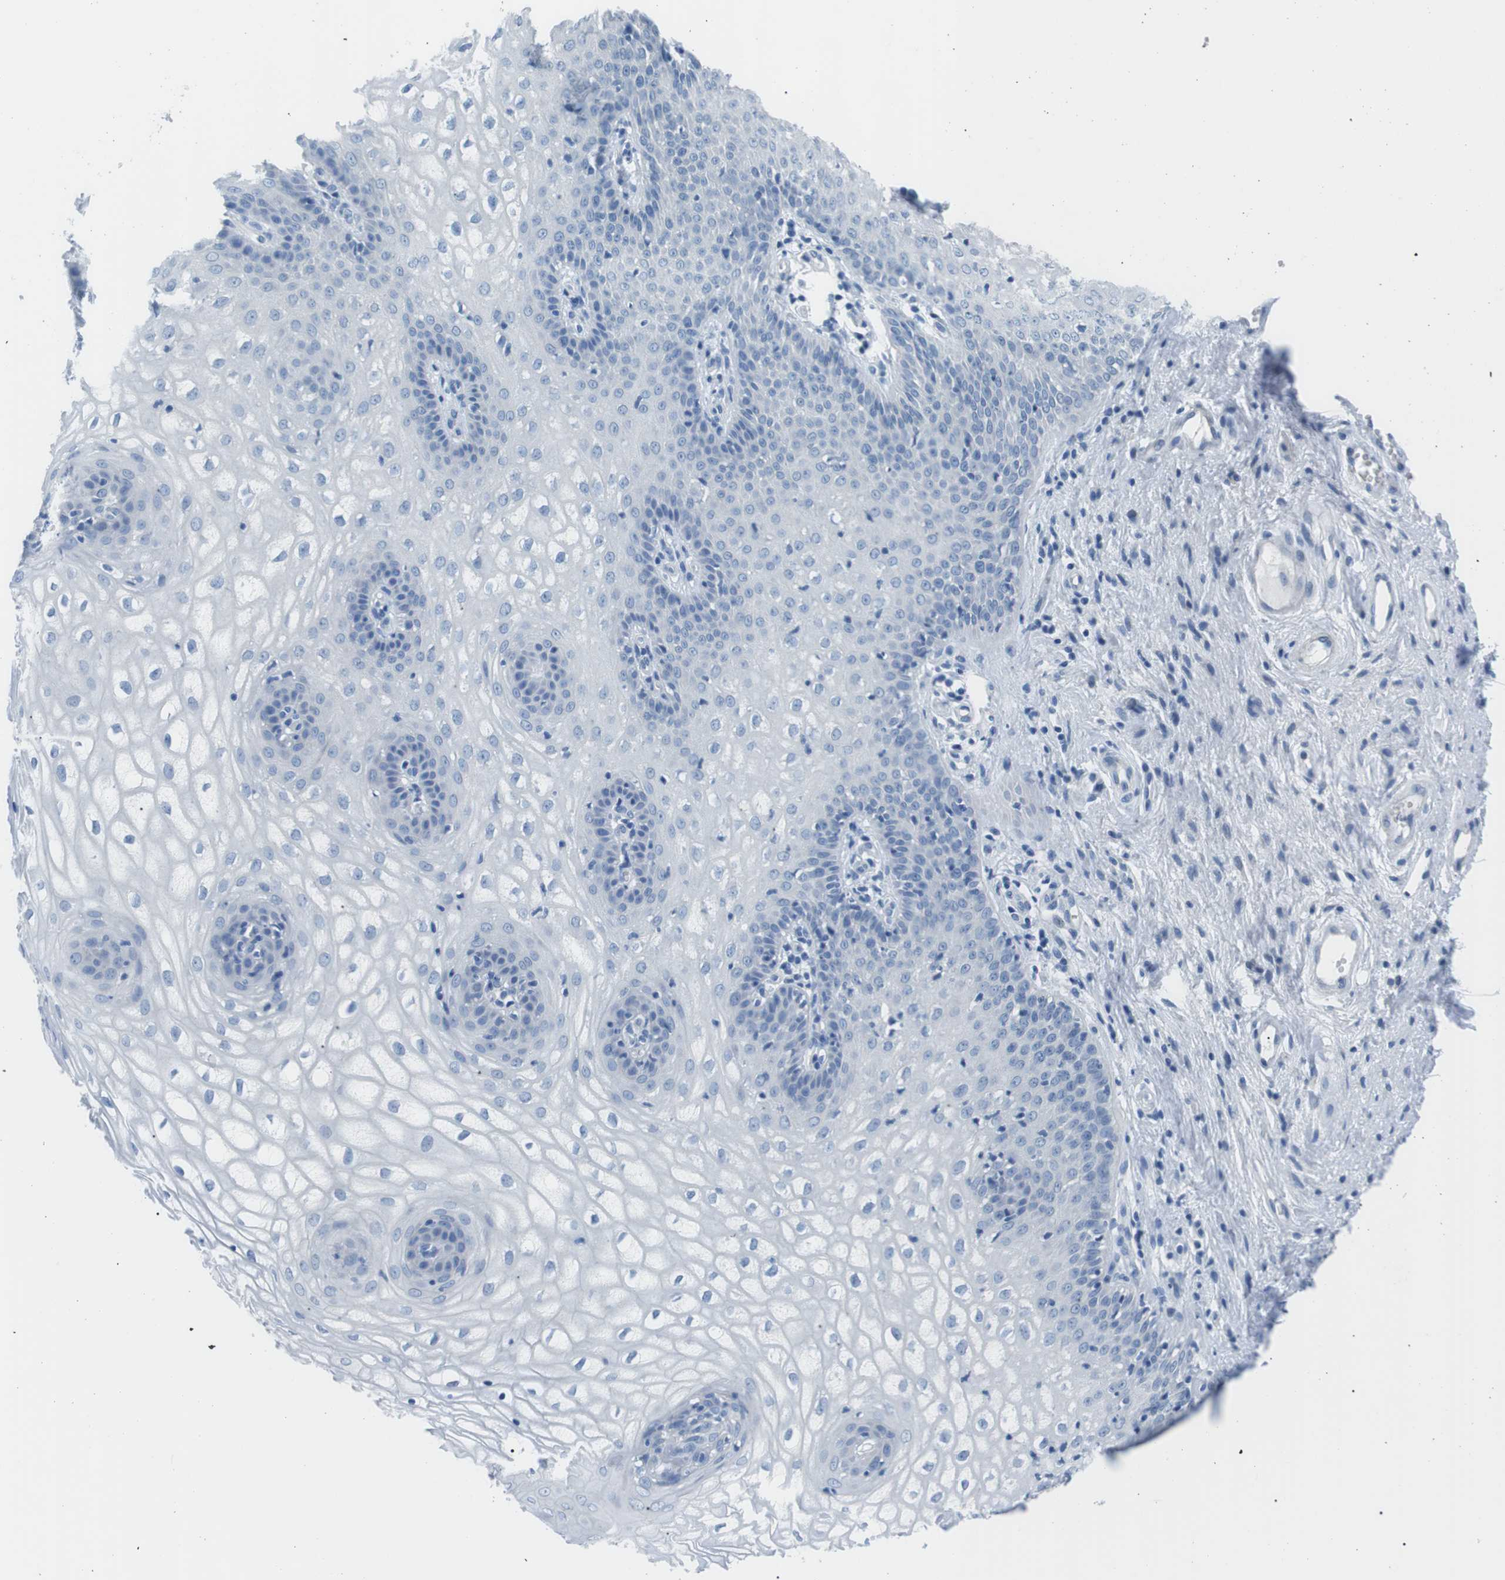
{"staining": {"intensity": "negative", "quantity": "none", "location": "none"}, "tissue": "vagina", "cell_type": "Squamous epithelial cells", "image_type": "normal", "snomed": [{"axis": "morphology", "description": "Normal tissue, NOS"}, {"axis": "topography", "description": "Vagina"}], "caption": "Human vagina stained for a protein using immunohistochemistry (IHC) reveals no staining in squamous epithelial cells.", "gene": "MUC2", "patient": {"sex": "female", "age": 34}}